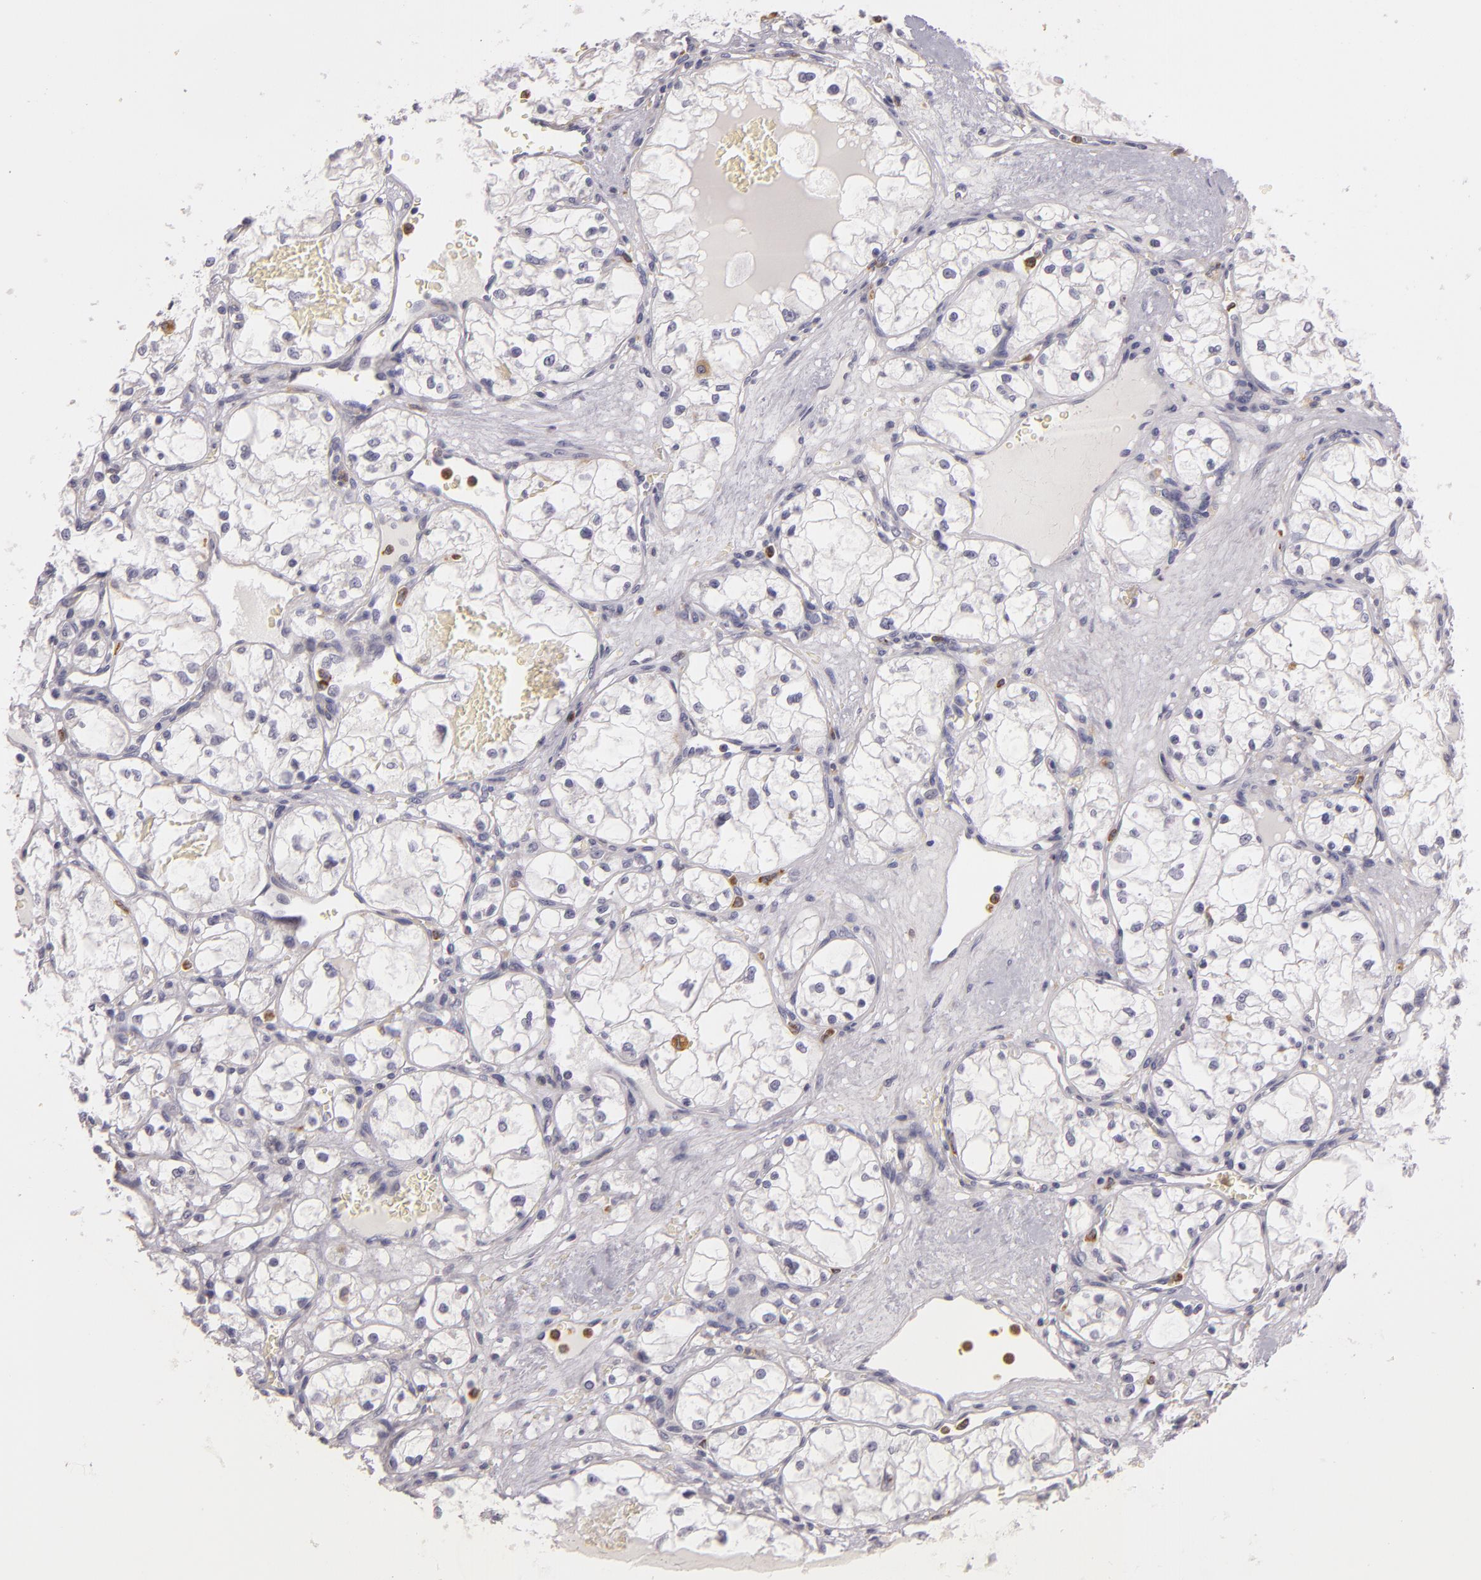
{"staining": {"intensity": "negative", "quantity": "none", "location": "none"}, "tissue": "renal cancer", "cell_type": "Tumor cells", "image_type": "cancer", "snomed": [{"axis": "morphology", "description": "Adenocarcinoma, NOS"}, {"axis": "topography", "description": "Kidney"}], "caption": "Immunohistochemistry (IHC) of human renal adenocarcinoma reveals no expression in tumor cells. Nuclei are stained in blue.", "gene": "TLR8", "patient": {"sex": "male", "age": 61}}